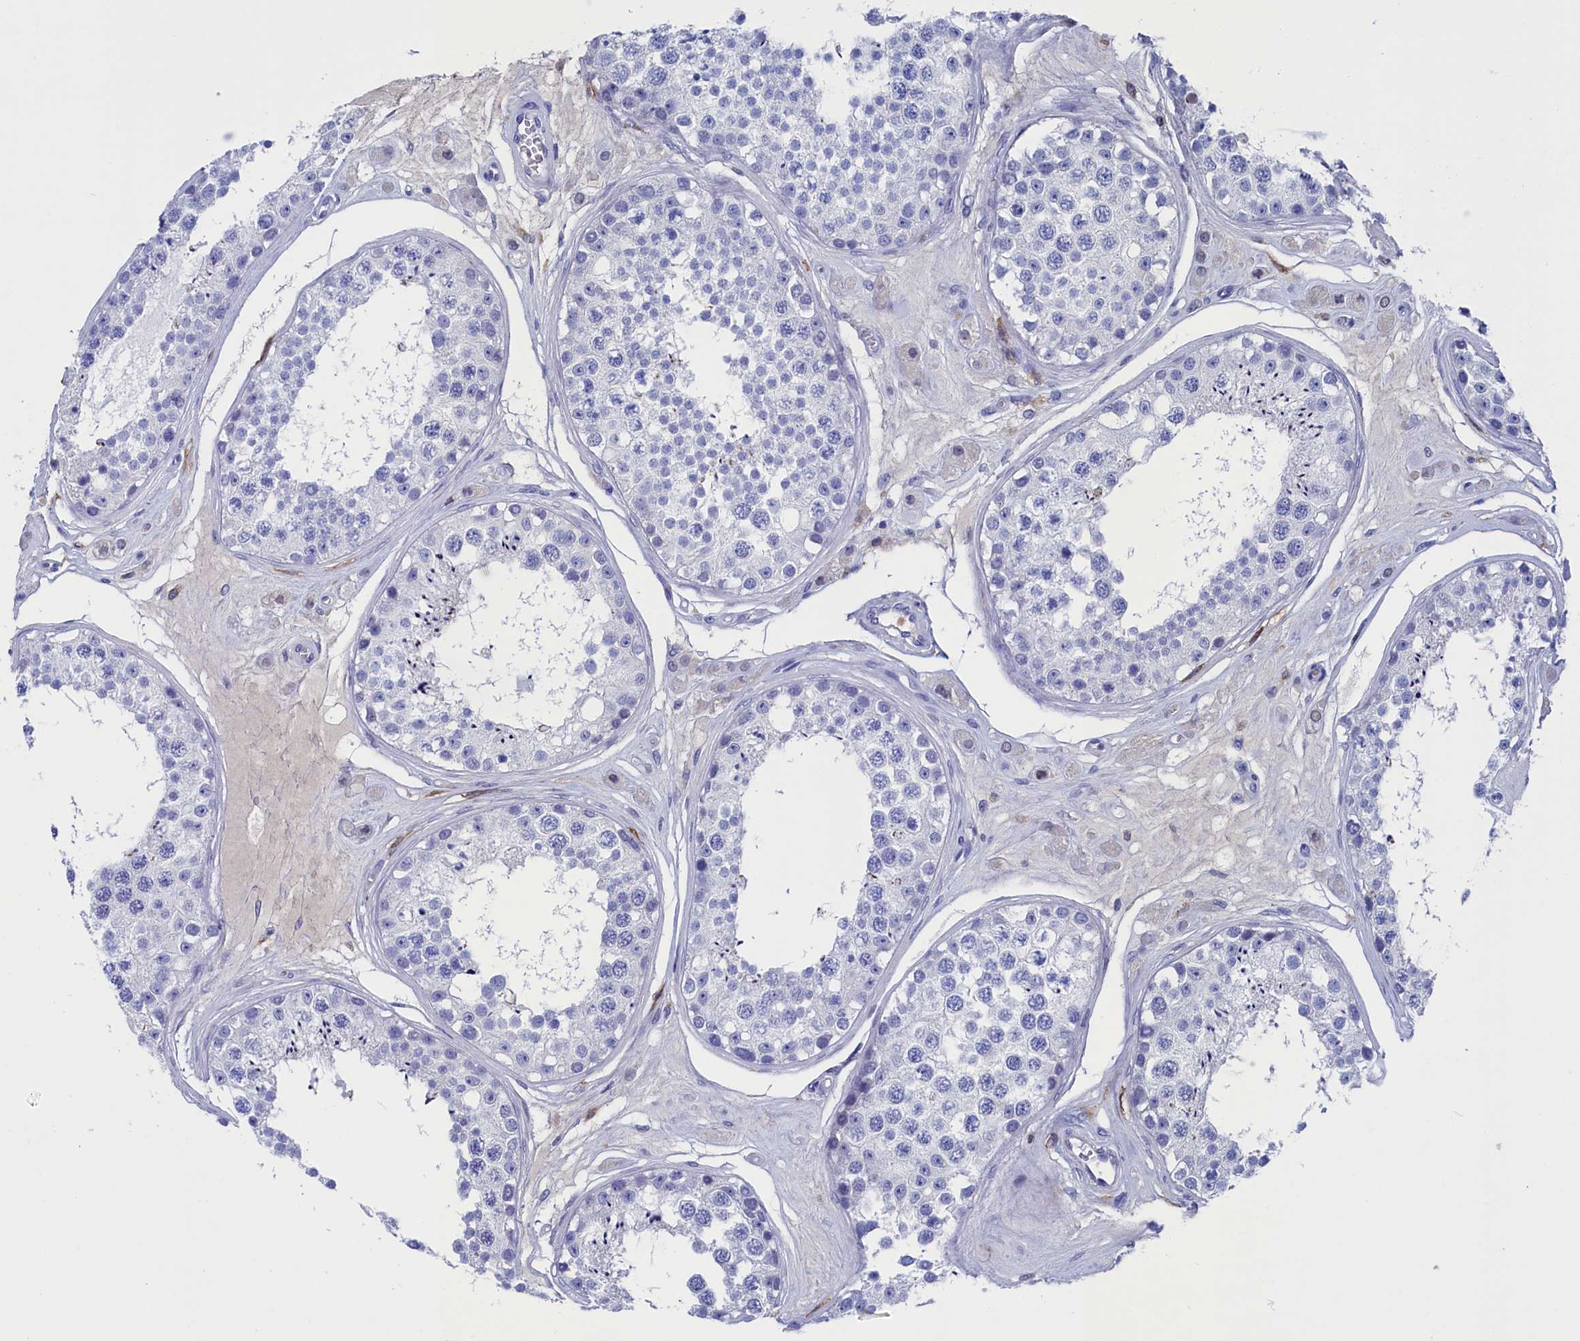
{"staining": {"intensity": "negative", "quantity": "none", "location": "none"}, "tissue": "testis", "cell_type": "Cells in seminiferous ducts", "image_type": "normal", "snomed": [{"axis": "morphology", "description": "Normal tissue, NOS"}, {"axis": "topography", "description": "Testis"}], "caption": "Protein analysis of unremarkable testis displays no significant staining in cells in seminiferous ducts. The staining was performed using DAB to visualize the protein expression in brown, while the nuclei were stained in blue with hematoxylin (Magnification: 20x).", "gene": "TYROBP", "patient": {"sex": "male", "age": 25}}